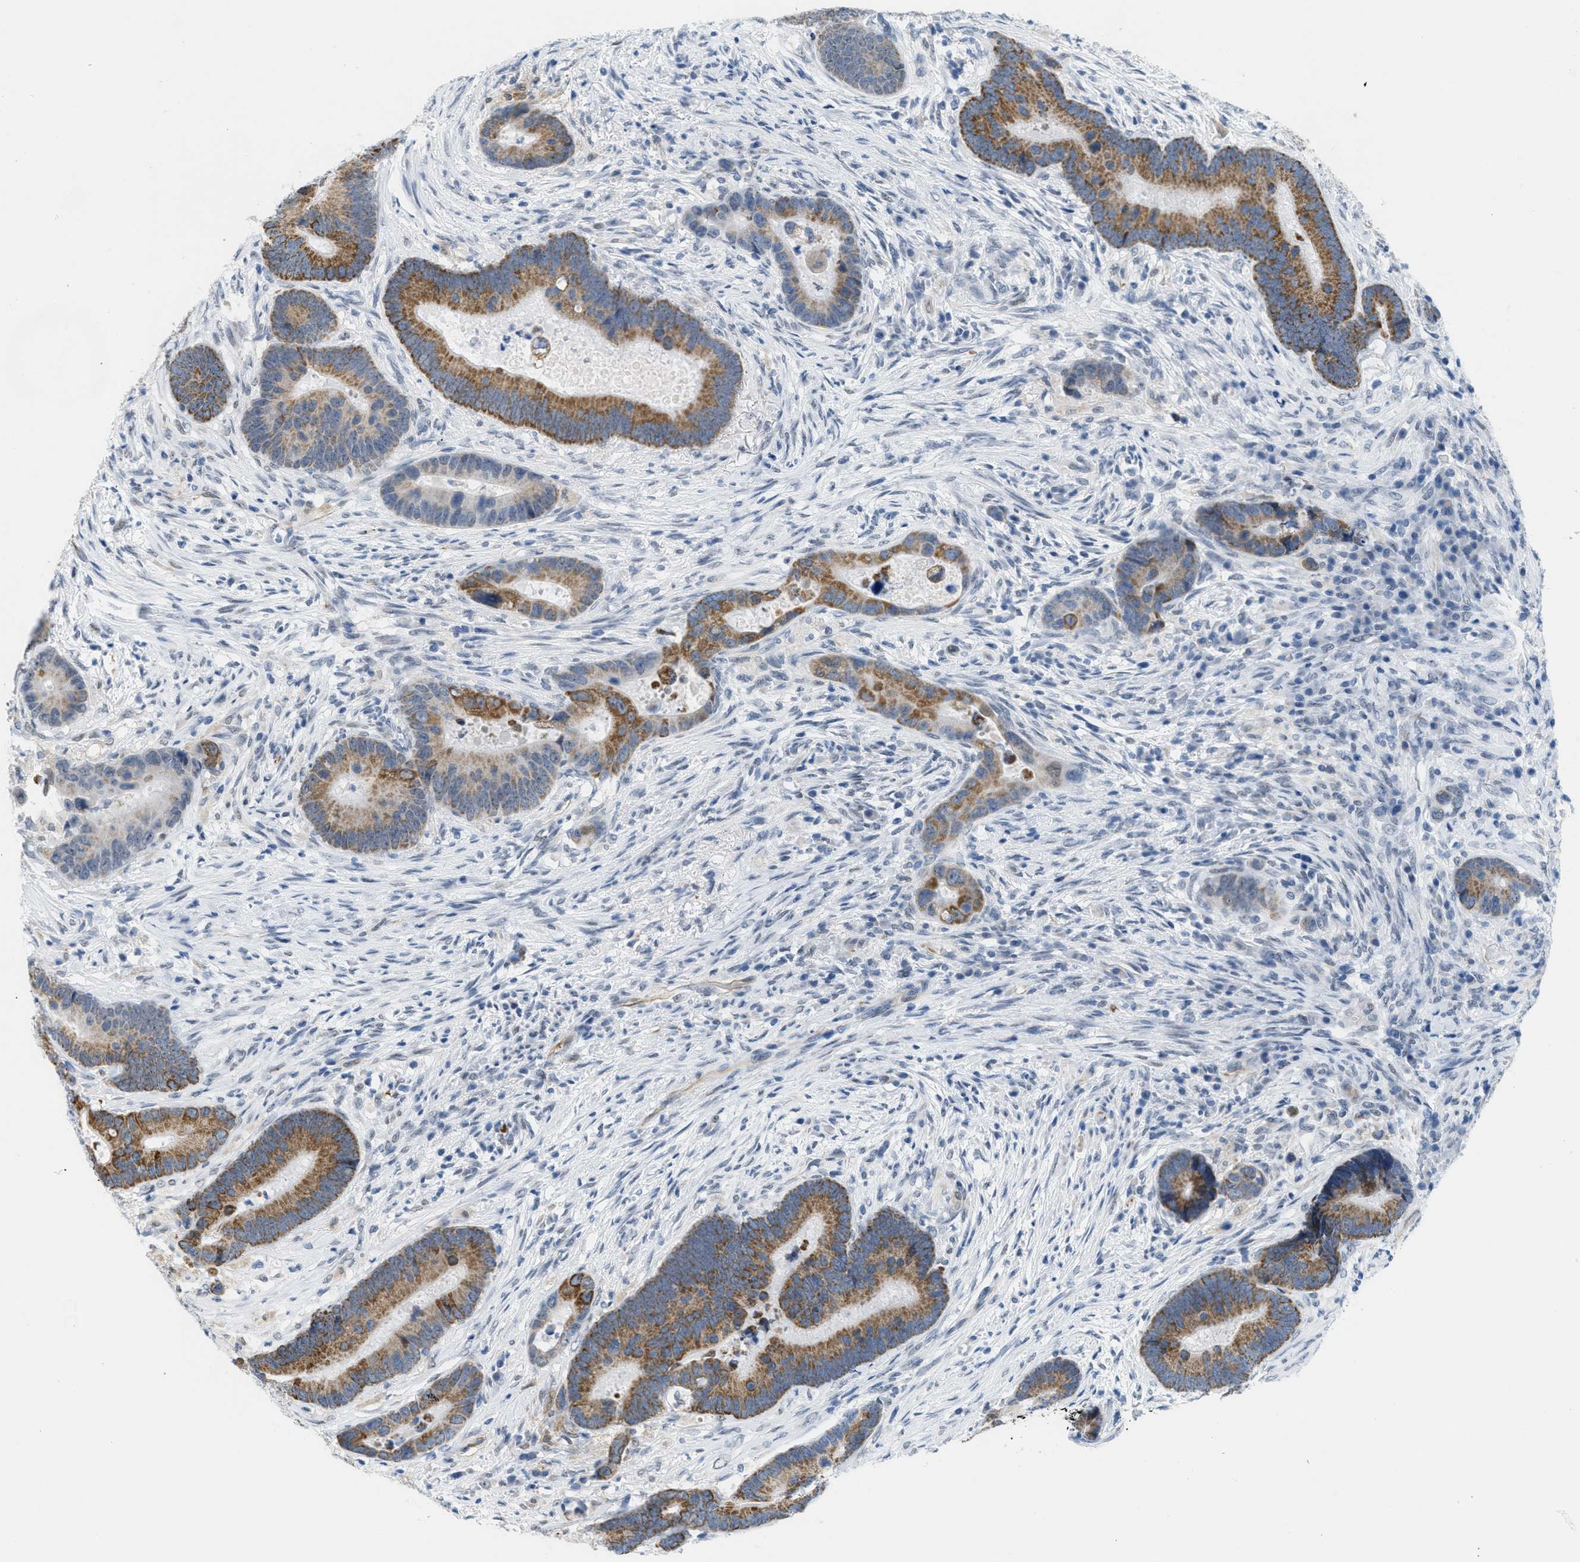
{"staining": {"intensity": "moderate", "quantity": ">75%", "location": "cytoplasmic/membranous"}, "tissue": "colorectal cancer", "cell_type": "Tumor cells", "image_type": "cancer", "snomed": [{"axis": "morphology", "description": "Adenocarcinoma, NOS"}, {"axis": "topography", "description": "Rectum"}], "caption": "Approximately >75% of tumor cells in adenocarcinoma (colorectal) demonstrate moderate cytoplasmic/membranous protein positivity as visualized by brown immunohistochemical staining.", "gene": "HS3ST2", "patient": {"sex": "female", "age": 89}}